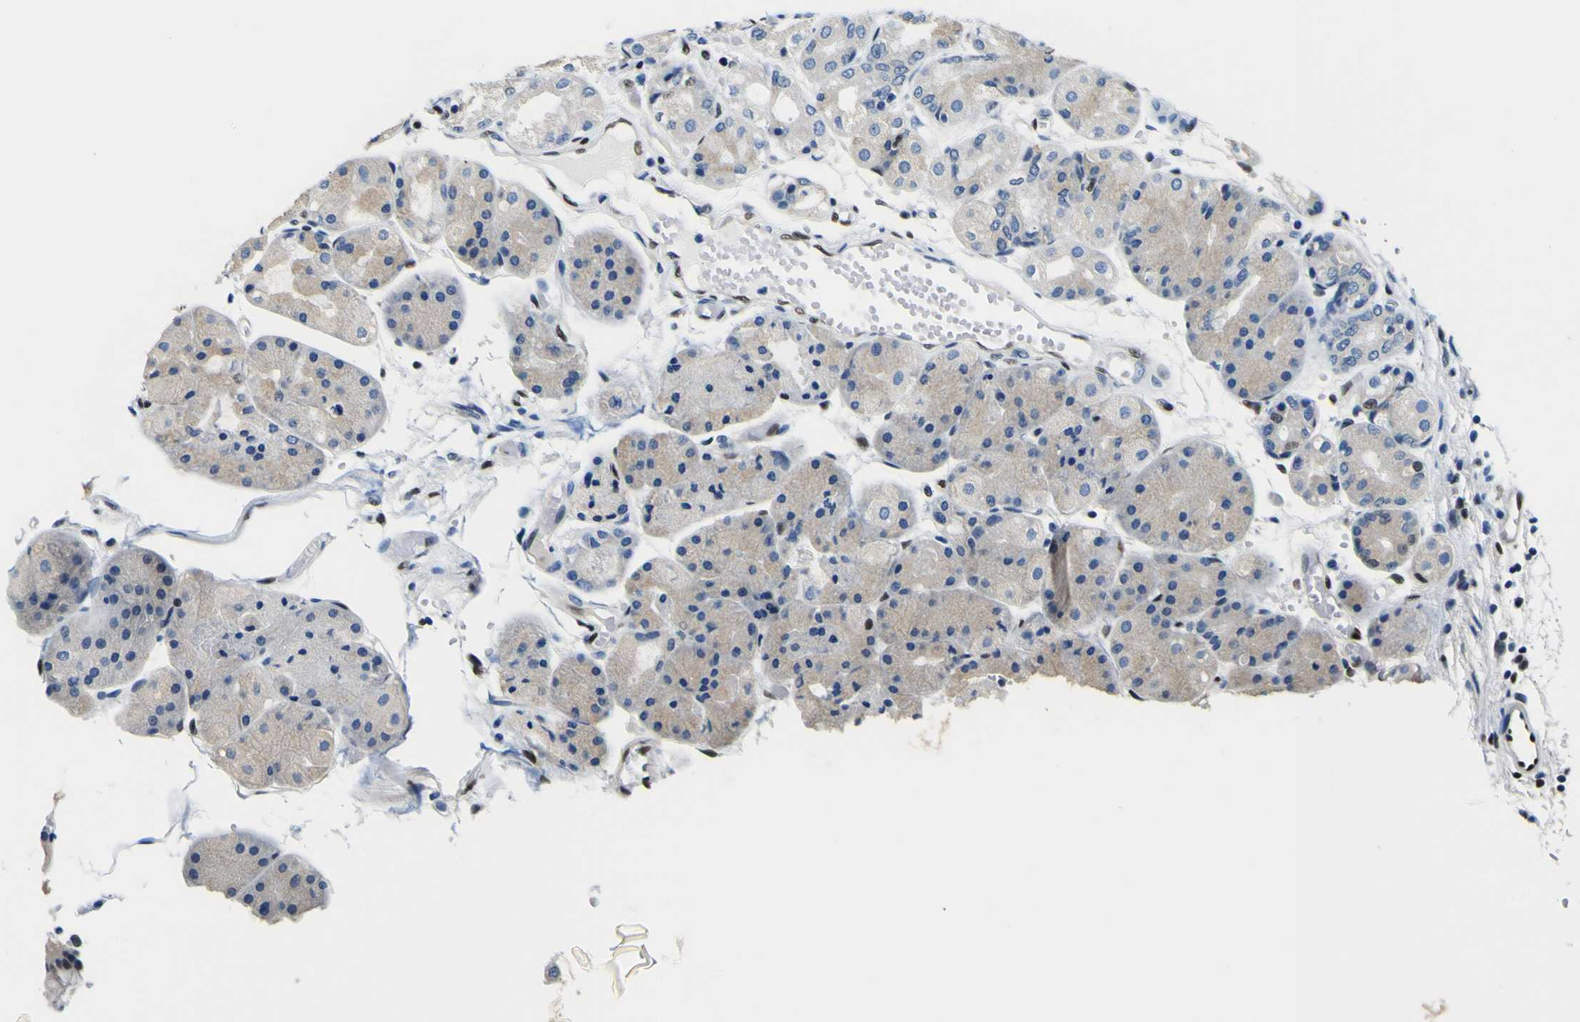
{"staining": {"intensity": "moderate", "quantity": "25%-75%", "location": "cytoplasmic/membranous,nuclear"}, "tissue": "stomach", "cell_type": "Glandular cells", "image_type": "normal", "snomed": [{"axis": "morphology", "description": "Normal tissue, NOS"}, {"axis": "topography", "description": "Stomach, upper"}], "caption": "Moderate cytoplasmic/membranous,nuclear positivity for a protein is present in approximately 25%-75% of glandular cells of normal stomach using IHC.", "gene": "SP1", "patient": {"sex": "male", "age": 72}}